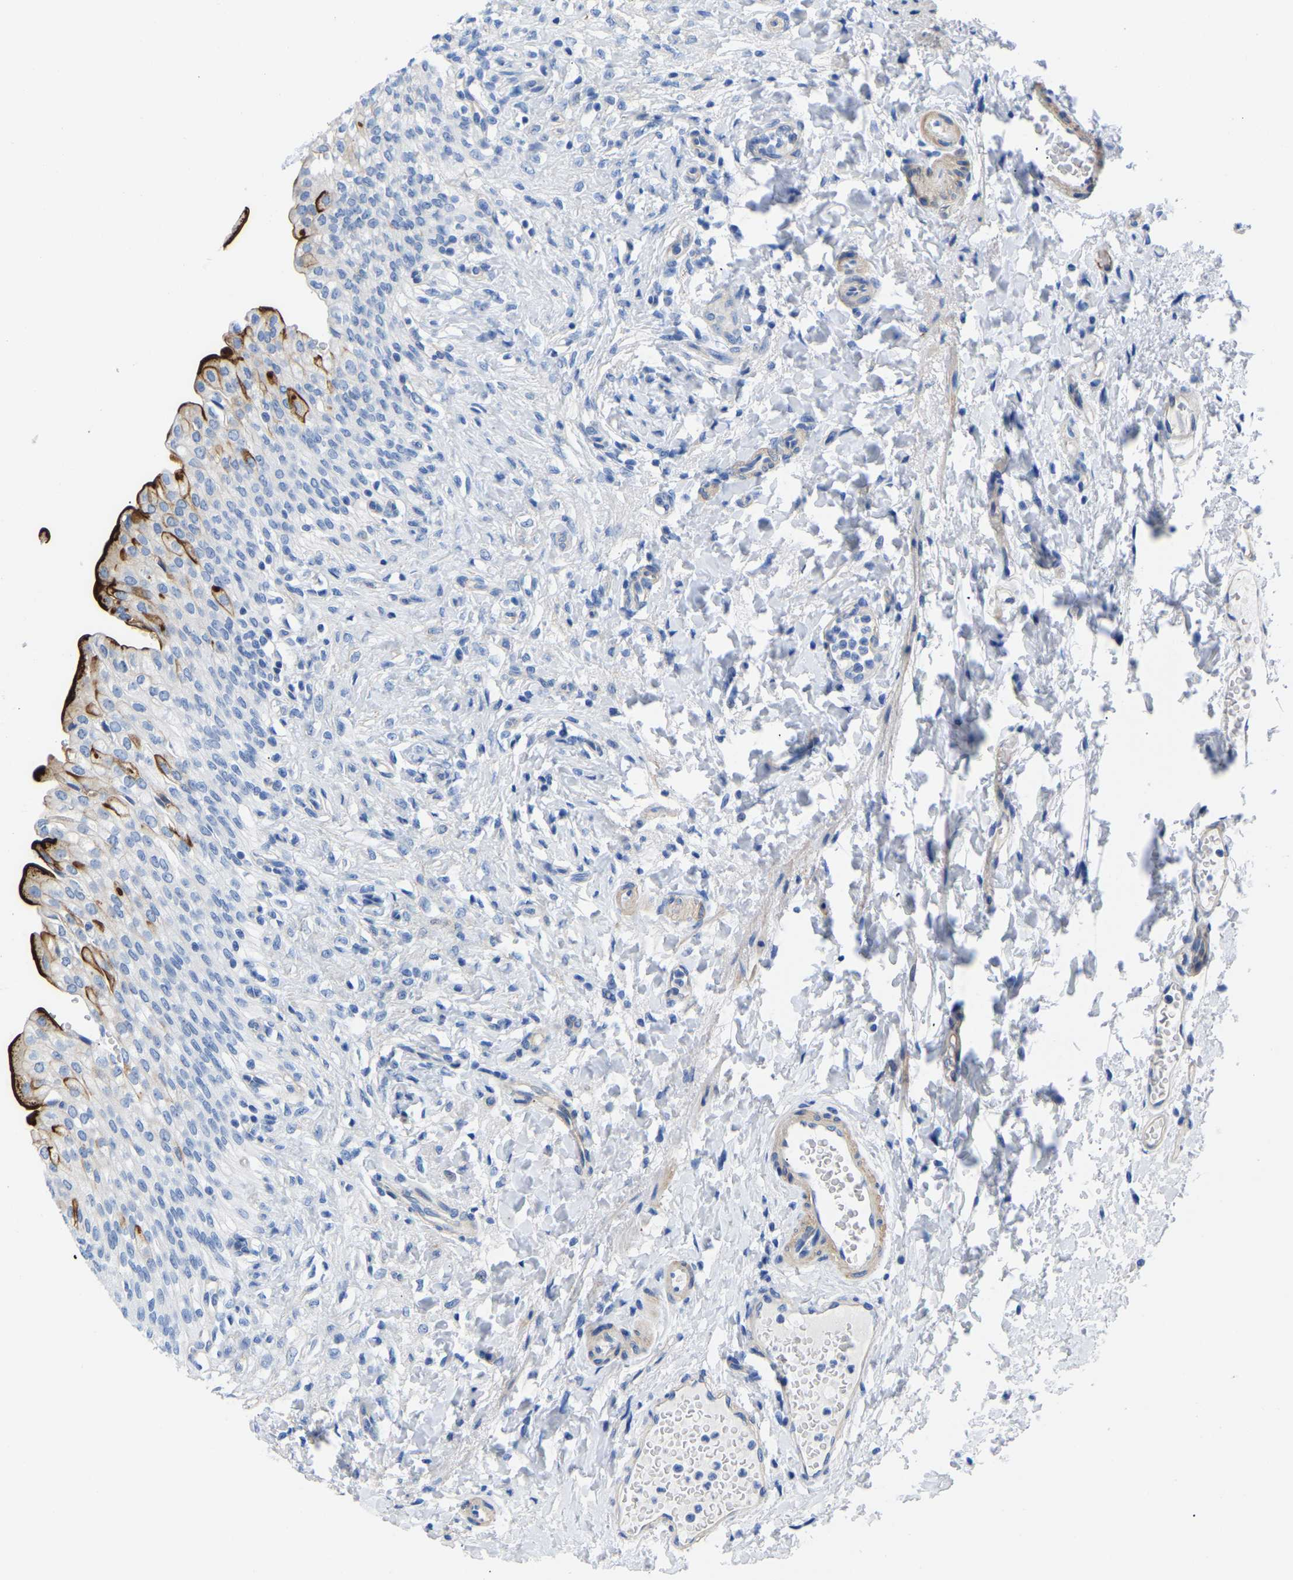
{"staining": {"intensity": "strong", "quantity": "<25%", "location": "cytoplasmic/membranous"}, "tissue": "urinary bladder", "cell_type": "Urothelial cells", "image_type": "normal", "snomed": [{"axis": "morphology", "description": "Urothelial carcinoma, High grade"}, {"axis": "topography", "description": "Urinary bladder"}], "caption": "Protein analysis of normal urinary bladder reveals strong cytoplasmic/membranous expression in about <25% of urothelial cells. (Stains: DAB (3,3'-diaminobenzidine) in brown, nuclei in blue, Microscopy: brightfield microscopy at high magnification).", "gene": "UPK3A", "patient": {"sex": "male", "age": 46}}